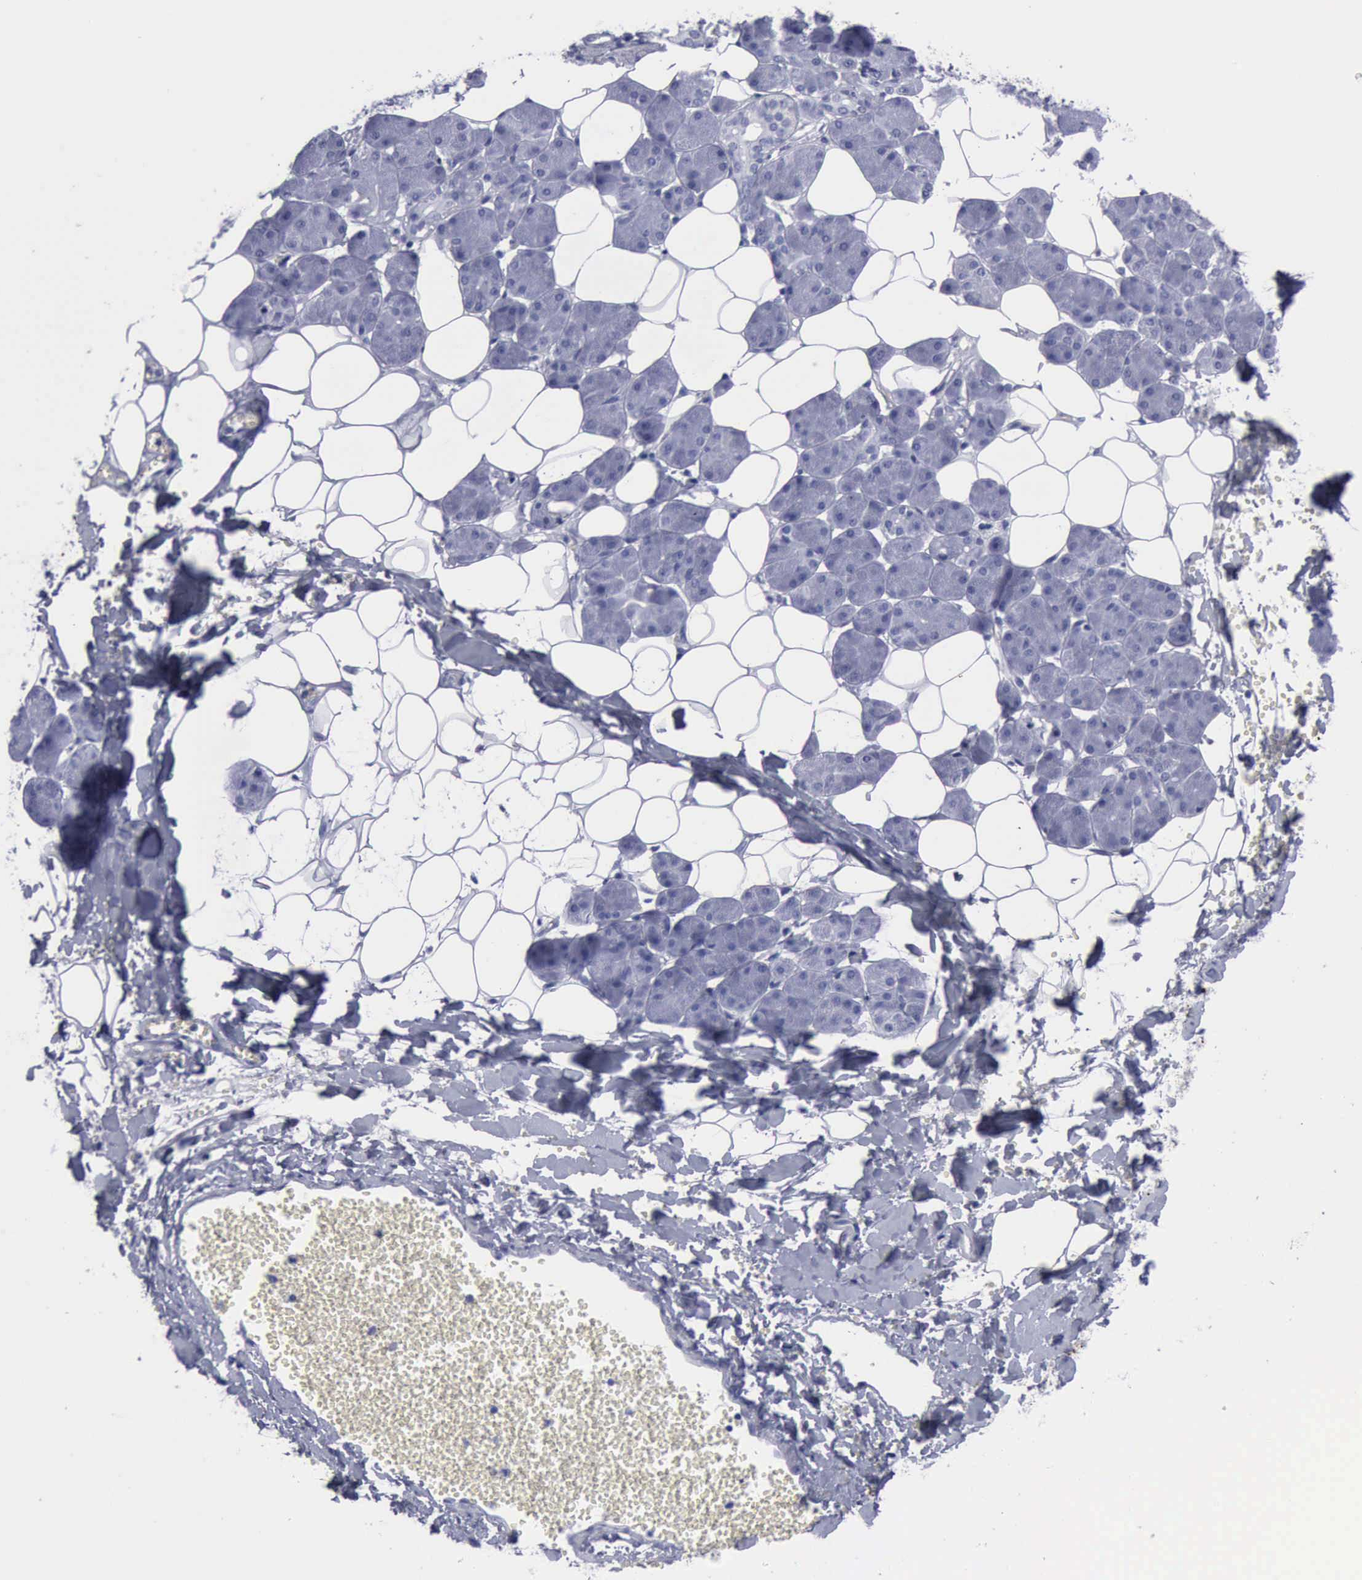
{"staining": {"intensity": "negative", "quantity": "none", "location": "none"}, "tissue": "salivary gland", "cell_type": "Glandular cells", "image_type": "normal", "snomed": [{"axis": "morphology", "description": "Normal tissue, NOS"}, {"axis": "morphology", "description": "Adenoma, NOS"}, {"axis": "topography", "description": "Salivary gland"}], "caption": "Immunohistochemical staining of unremarkable human salivary gland reveals no significant positivity in glandular cells.", "gene": "KRT13", "patient": {"sex": "female", "age": 32}}